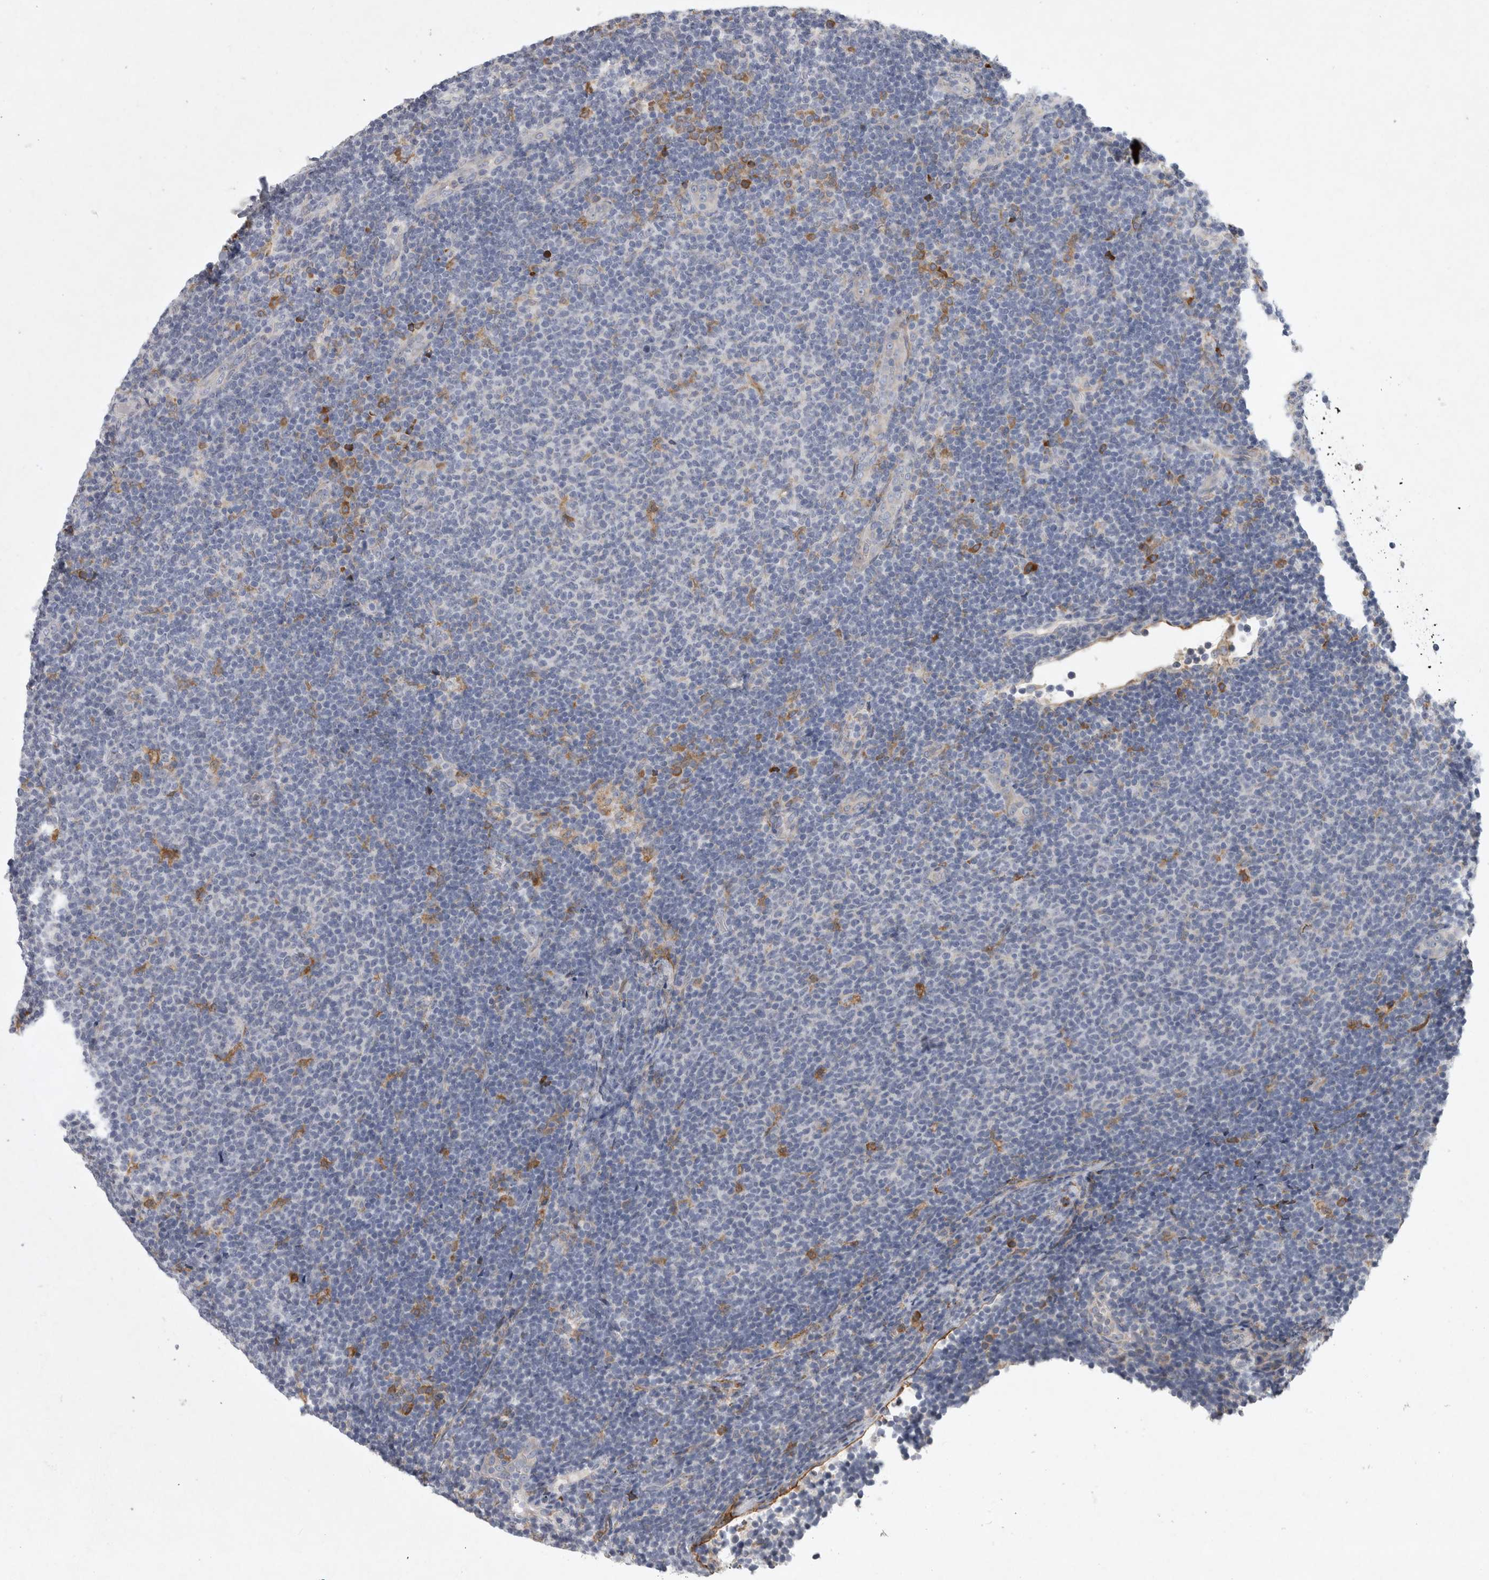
{"staining": {"intensity": "negative", "quantity": "none", "location": "none"}, "tissue": "lymphoma", "cell_type": "Tumor cells", "image_type": "cancer", "snomed": [{"axis": "morphology", "description": "Malignant lymphoma, non-Hodgkin's type, Low grade"}, {"axis": "topography", "description": "Lymph node"}], "caption": "Lymphoma was stained to show a protein in brown. There is no significant staining in tumor cells.", "gene": "MINPP1", "patient": {"sex": "male", "age": 66}}